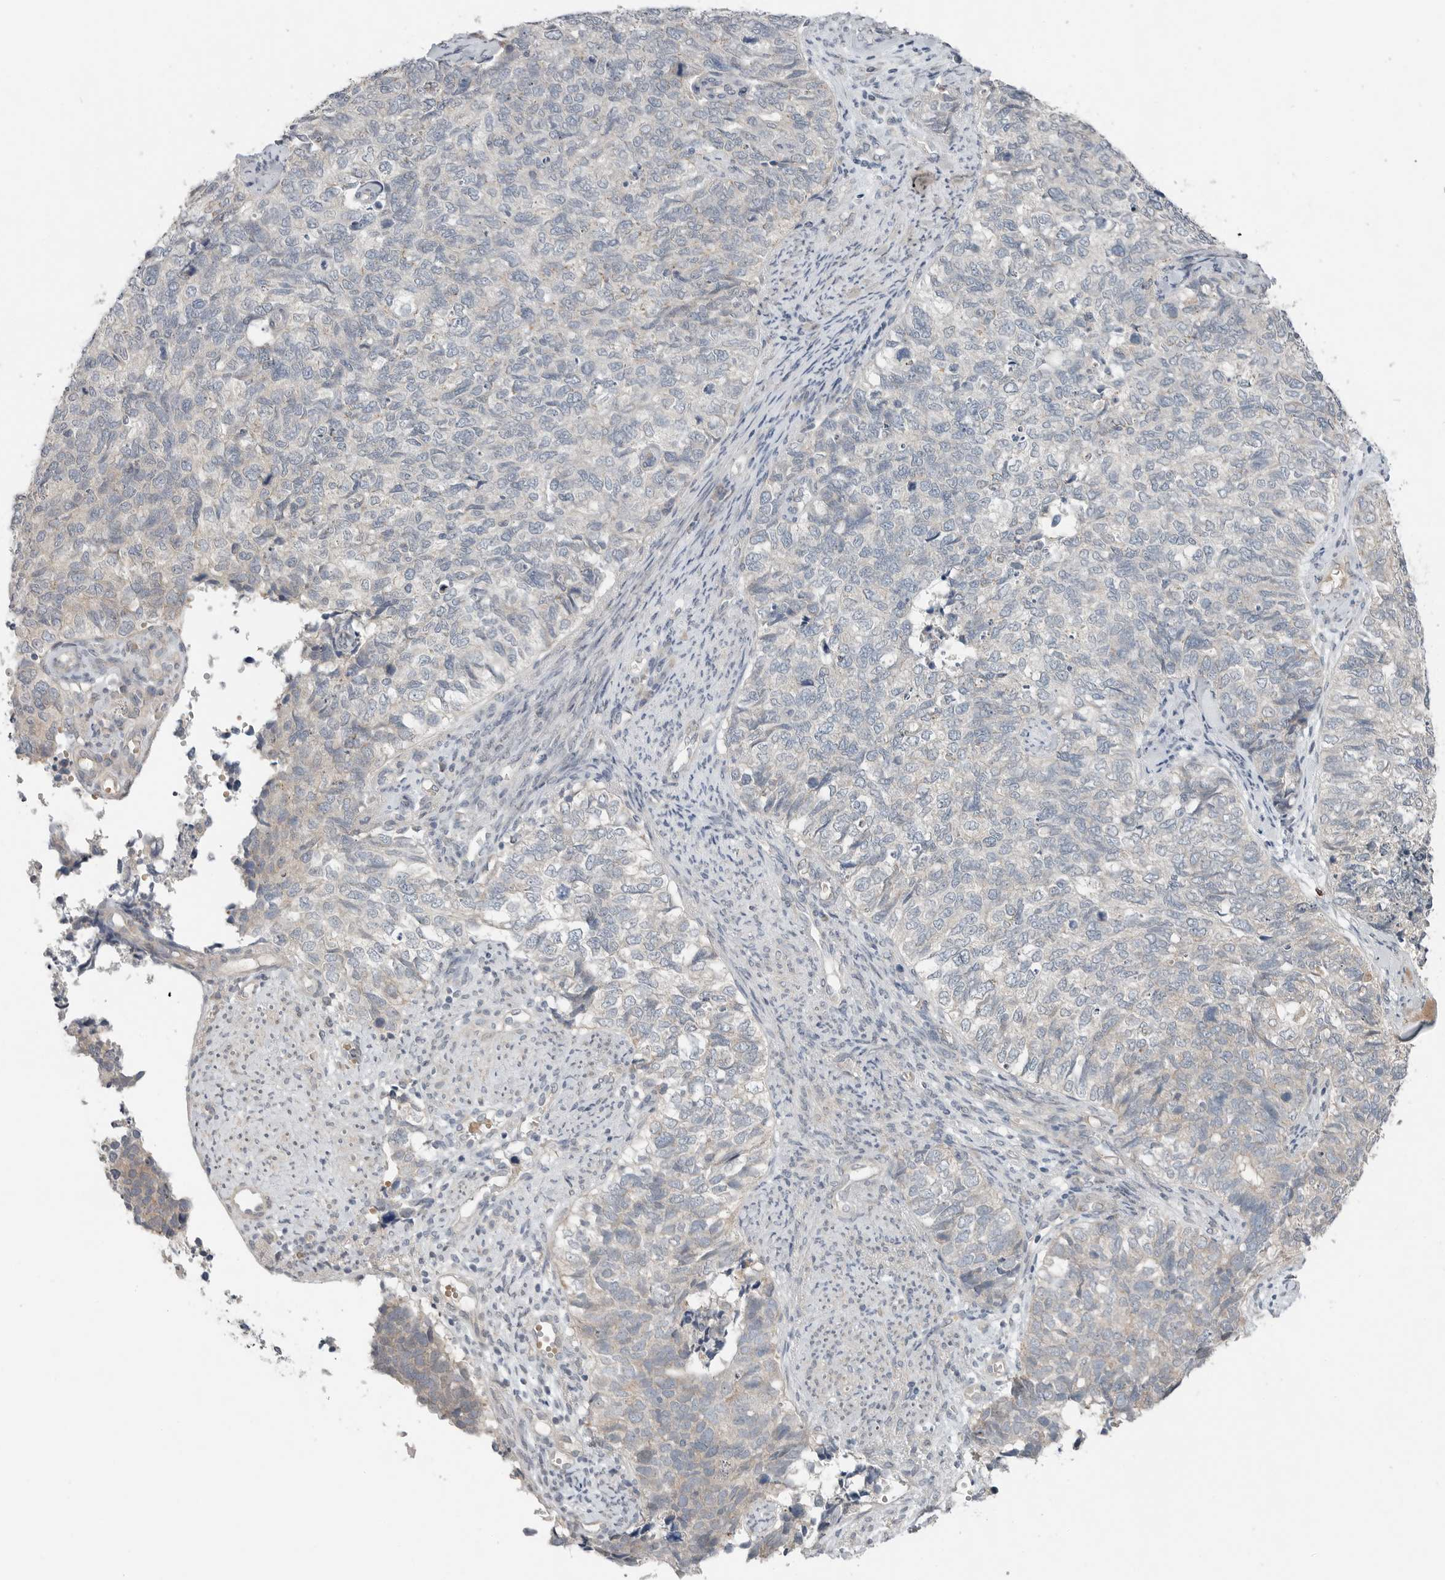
{"staining": {"intensity": "negative", "quantity": "none", "location": "none"}, "tissue": "cervical cancer", "cell_type": "Tumor cells", "image_type": "cancer", "snomed": [{"axis": "morphology", "description": "Squamous cell carcinoma, NOS"}, {"axis": "topography", "description": "Cervix"}], "caption": "DAB (3,3'-diaminobenzidine) immunohistochemical staining of human squamous cell carcinoma (cervical) shows no significant positivity in tumor cells.", "gene": "FCRLB", "patient": {"sex": "female", "age": 63}}